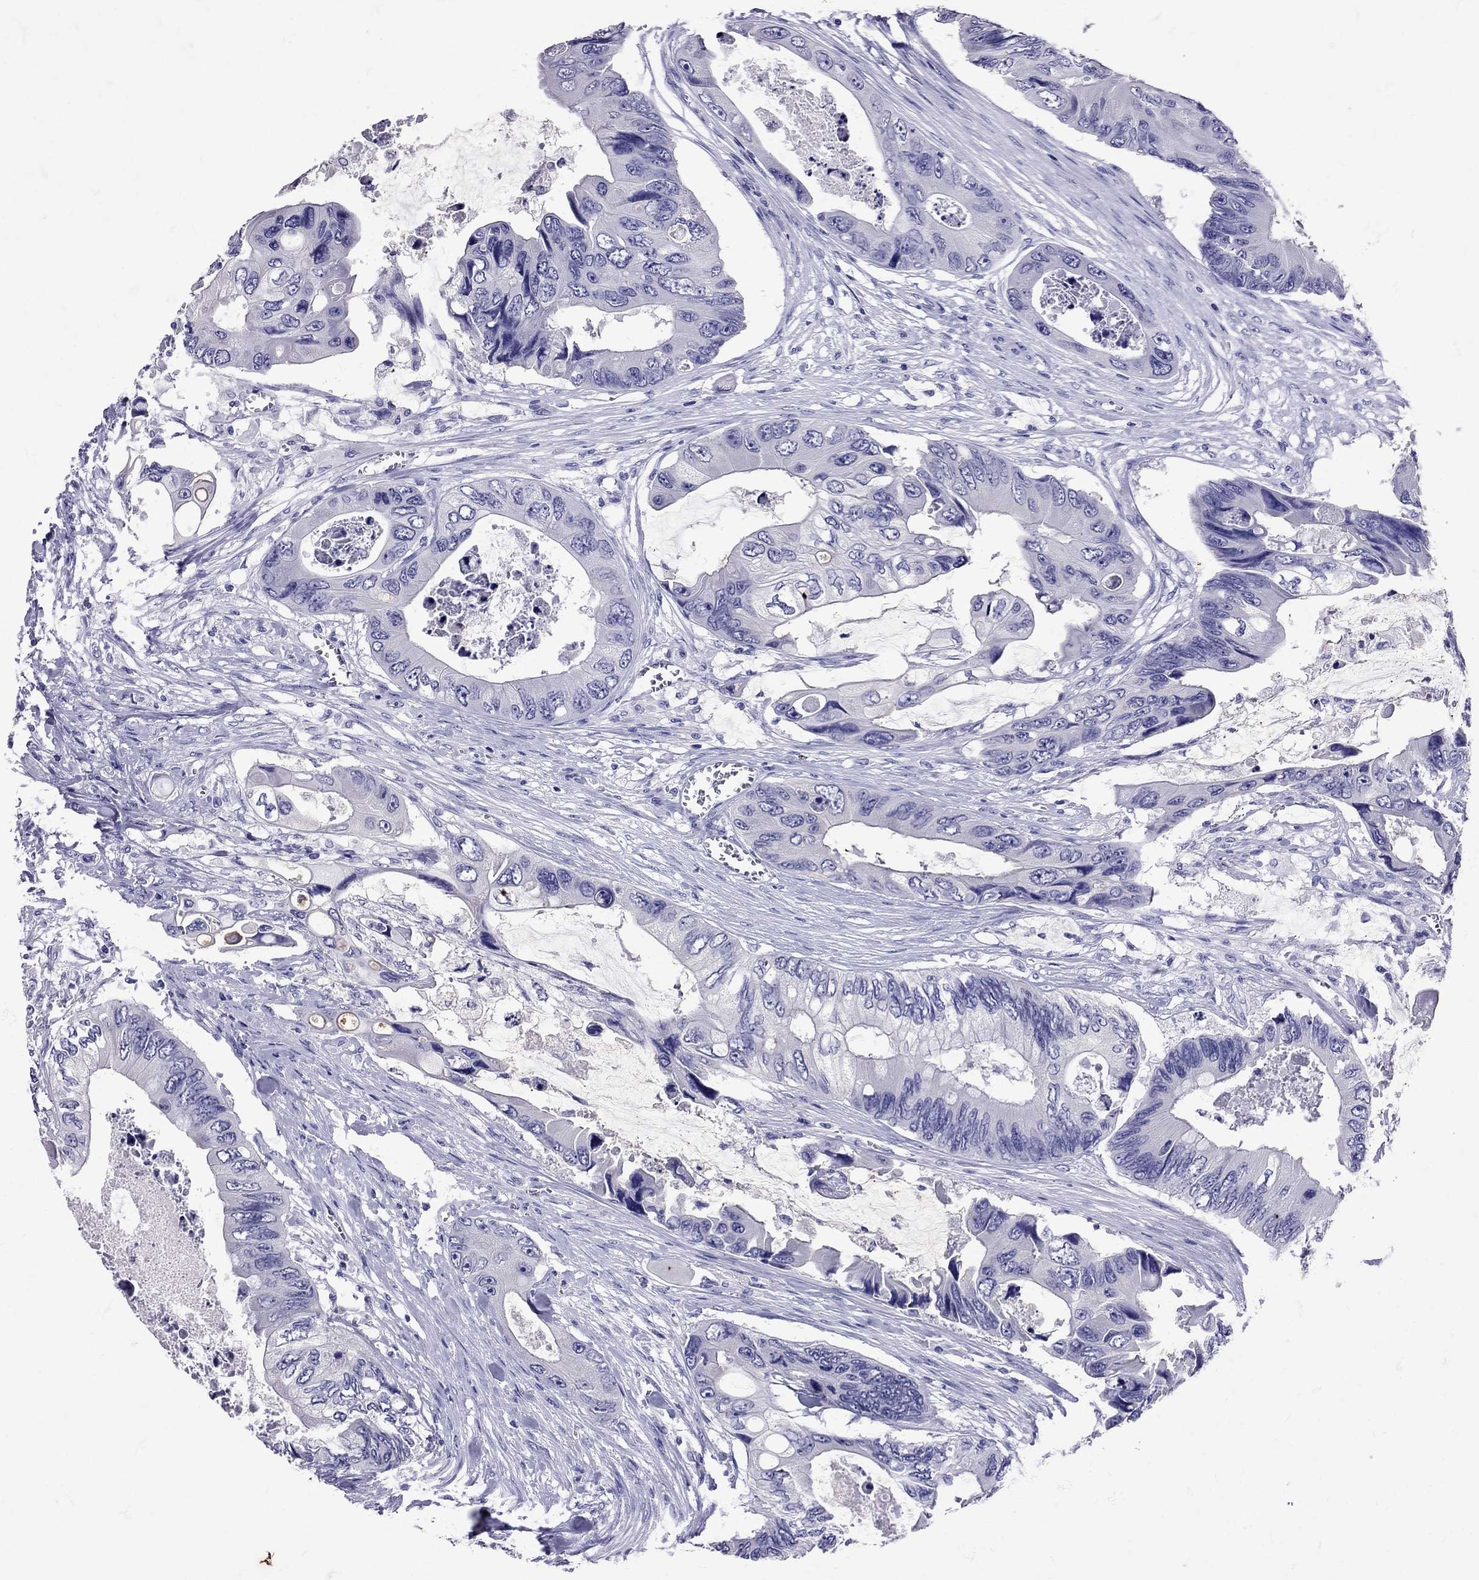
{"staining": {"intensity": "negative", "quantity": "none", "location": "none"}, "tissue": "colorectal cancer", "cell_type": "Tumor cells", "image_type": "cancer", "snomed": [{"axis": "morphology", "description": "Adenocarcinoma, NOS"}, {"axis": "topography", "description": "Rectum"}], "caption": "DAB immunohistochemical staining of human adenocarcinoma (colorectal) demonstrates no significant expression in tumor cells. (DAB IHC with hematoxylin counter stain).", "gene": "AVP", "patient": {"sex": "male", "age": 63}}